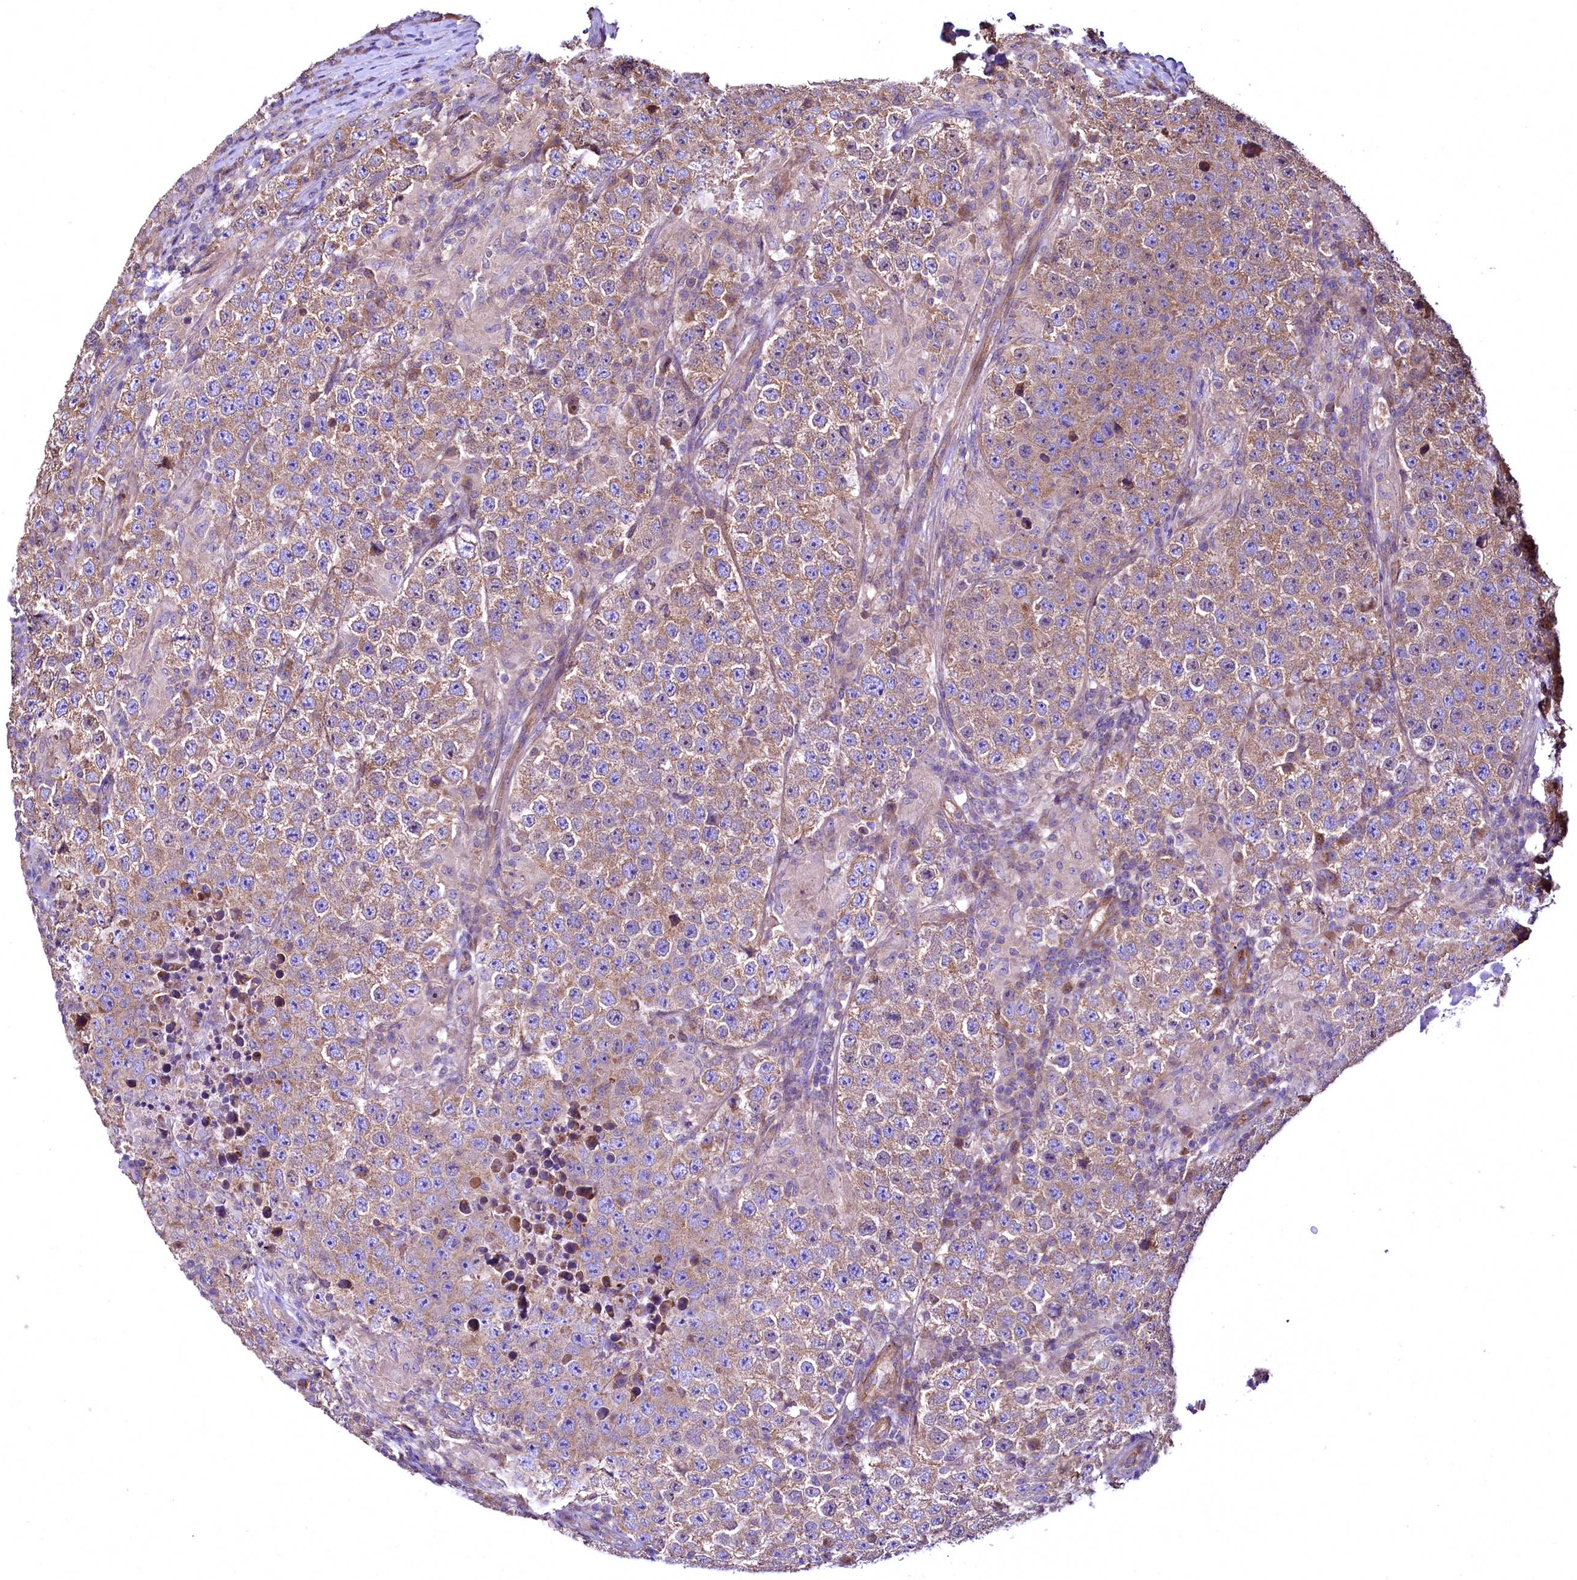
{"staining": {"intensity": "moderate", "quantity": ">75%", "location": "cytoplasmic/membranous"}, "tissue": "testis cancer", "cell_type": "Tumor cells", "image_type": "cancer", "snomed": [{"axis": "morphology", "description": "Normal tissue, NOS"}, {"axis": "morphology", "description": "Urothelial carcinoma, High grade"}, {"axis": "morphology", "description": "Seminoma, NOS"}, {"axis": "morphology", "description": "Carcinoma, Embryonal, NOS"}, {"axis": "topography", "description": "Urinary bladder"}, {"axis": "topography", "description": "Testis"}], "caption": "This is a micrograph of immunohistochemistry staining of testis cancer (seminoma), which shows moderate expression in the cytoplasmic/membranous of tumor cells.", "gene": "TBCEL", "patient": {"sex": "male", "age": 41}}